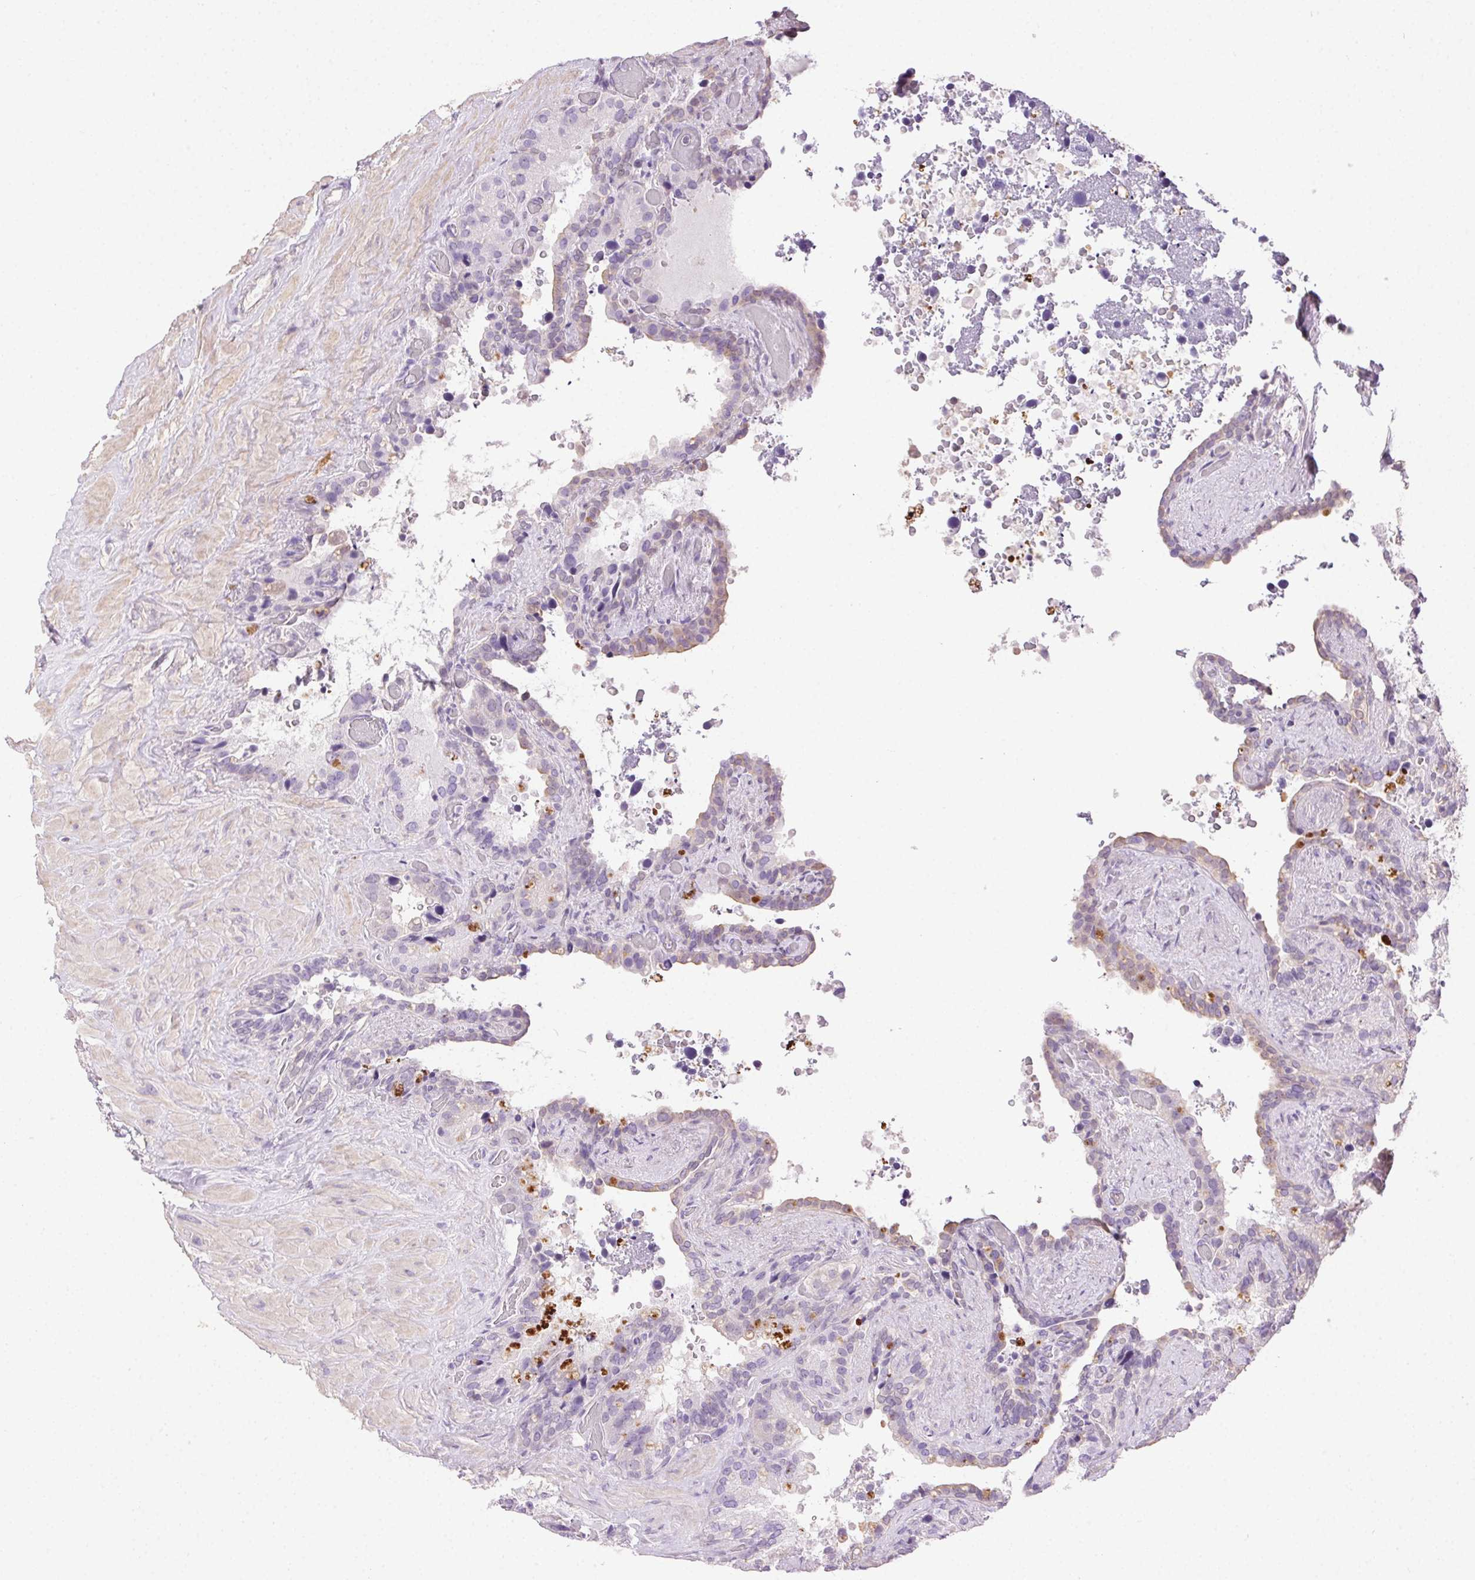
{"staining": {"intensity": "negative", "quantity": "none", "location": "none"}, "tissue": "seminal vesicle", "cell_type": "Glandular cells", "image_type": "normal", "snomed": [{"axis": "morphology", "description": "Normal tissue, NOS"}, {"axis": "topography", "description": "Seminal veicle"}], "caption": "An immunohistochemistry photomicrograph of unremarkable seminal vesicle is shown. There is no staining in glandular cells of seminal vesicle.", "gene": "SYCE2", "patient": {"sex": "male", "age": 60}}